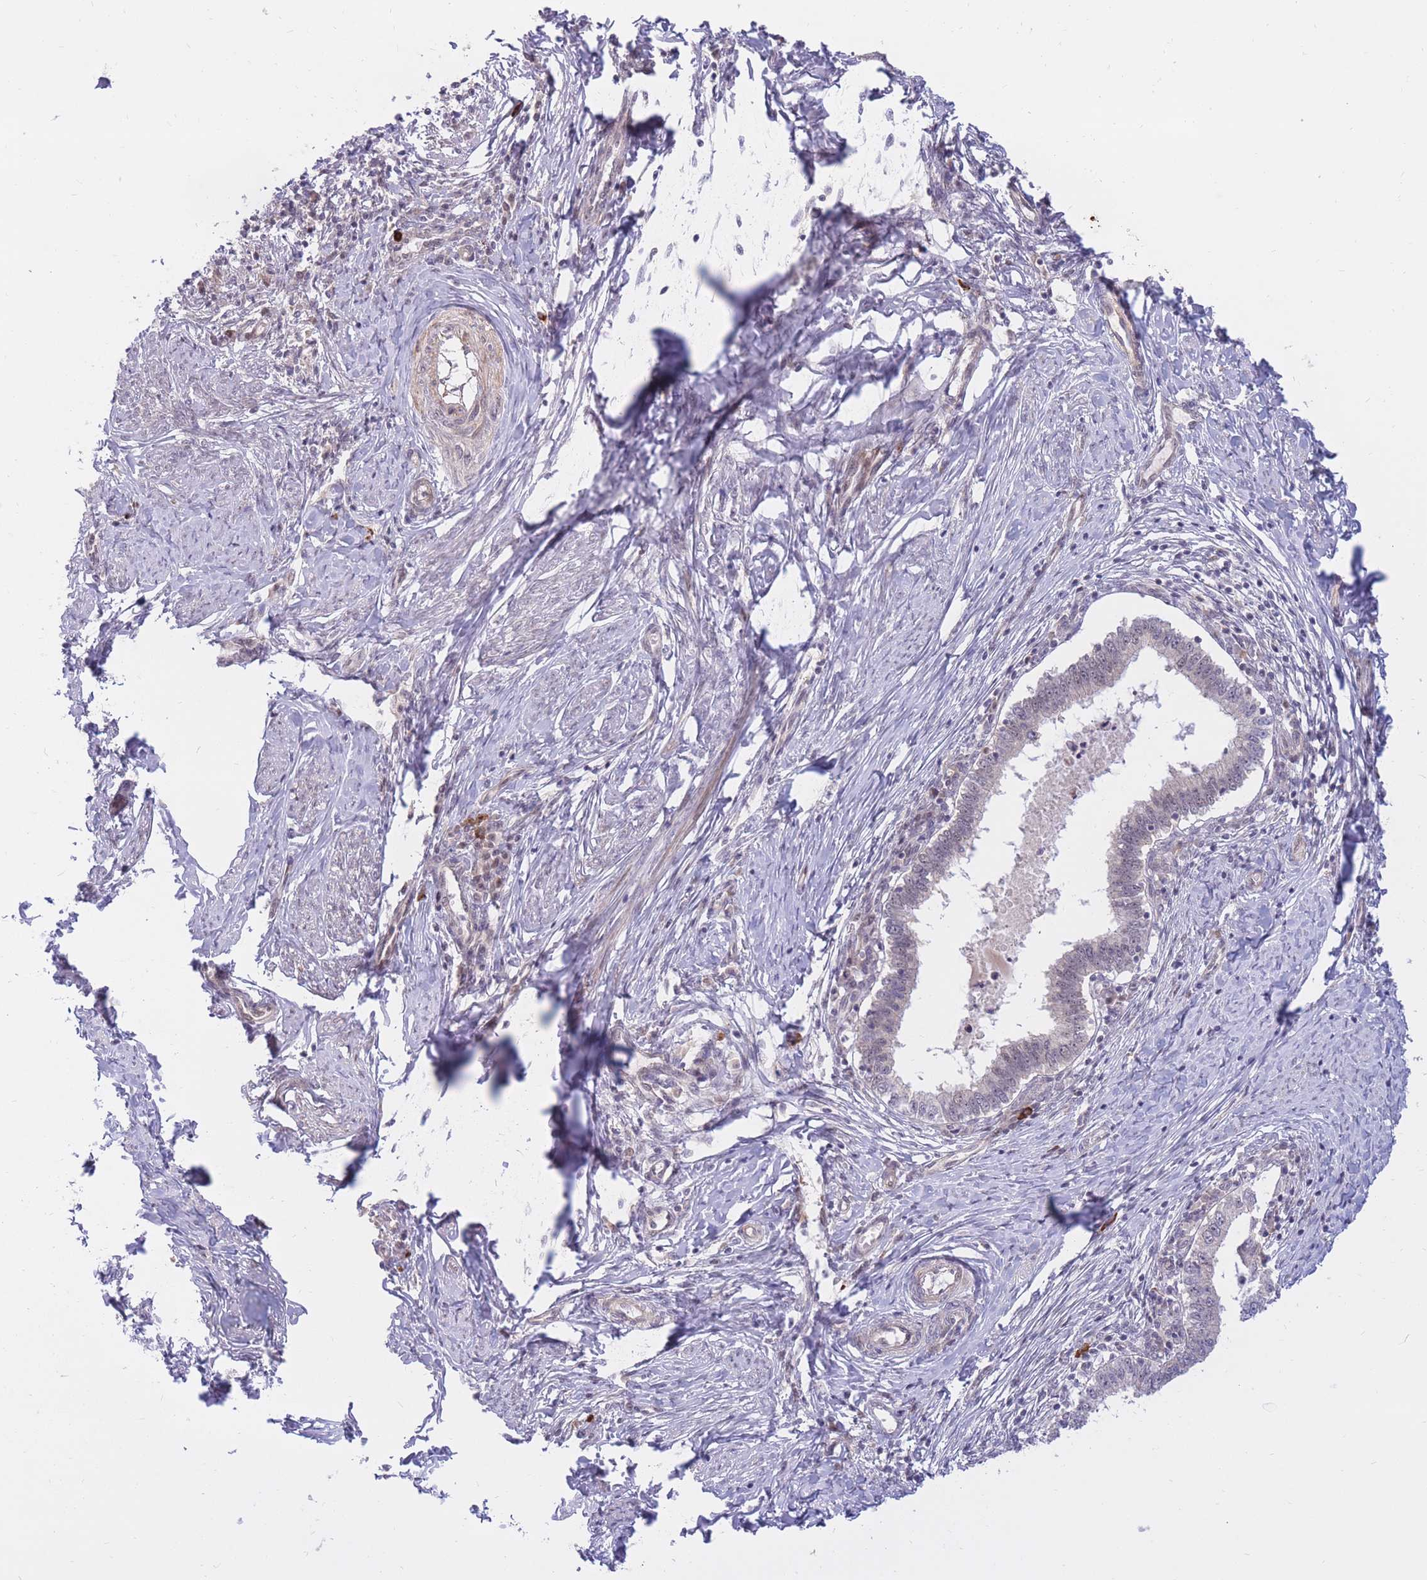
{"staining": {"intensity": "weak", "quantity": "25%-75%", "location": "nuclear"}, "tissue": "cervical cancer", "cell_type": "Tumor cells", "image_type": "cancer", "snomed": [{"axis": "morphology", "description": "Adenocarcinoma, NOS"}, {"axis": "topography", "description": "Cervix"}], "caption": "Adenocarcinoma (cervical) tissue reveals weak nuclear expression in about 25%-75% of tumor cells", "gene": "ERICH6B", "patient": {"sex": "female", "age": 36}}